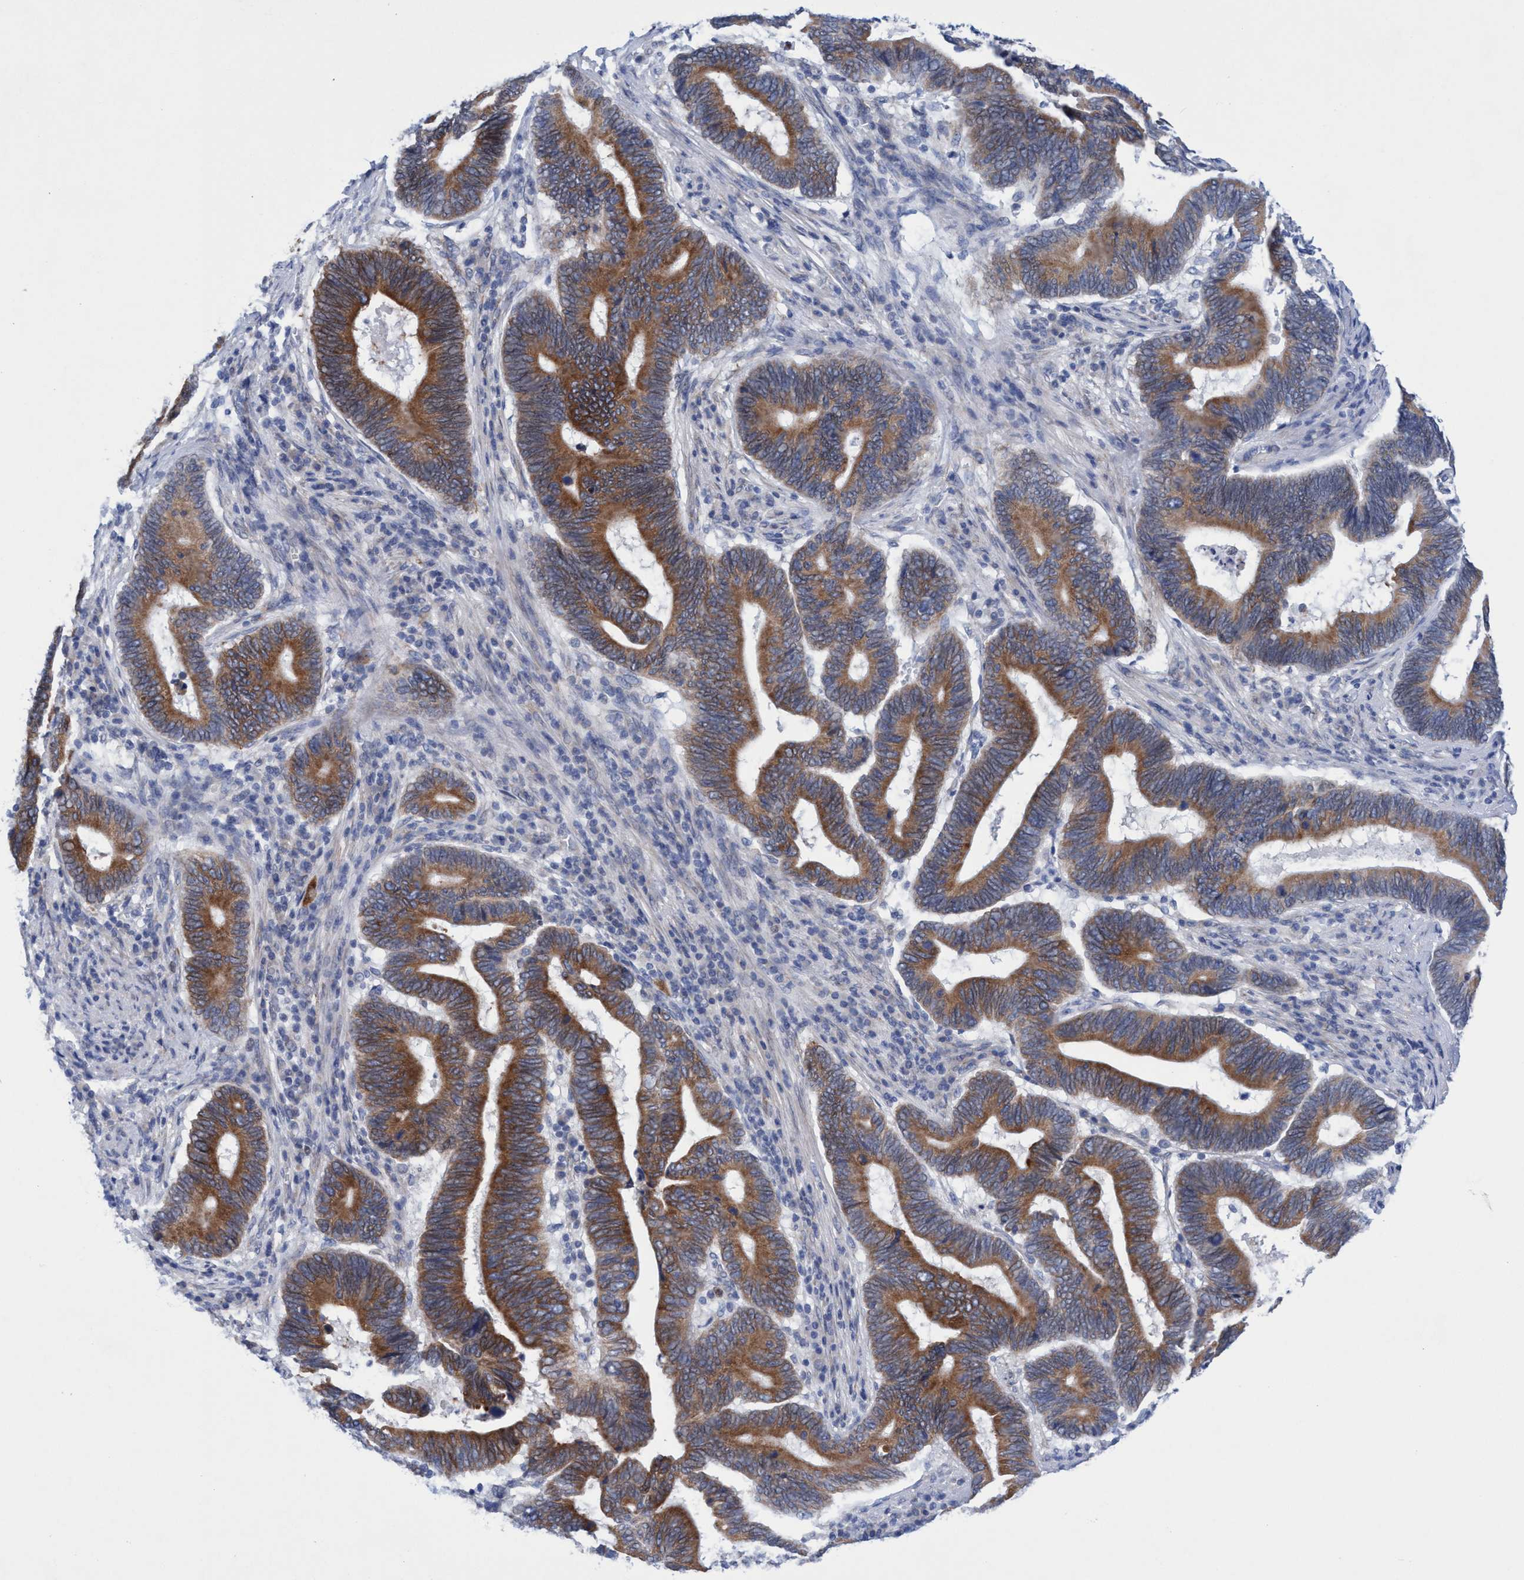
{"staining": {"intensity": "strong", "quantity": ">75%", "location": "cytoplasmic/membranous"}, "tissue": "pancreatic cancer", "cell_type": "Tumor cells", "image_type": "cancer", "snomed": [{"axis": "morphology", "description": "Adenocarcinoma, NOS"}, {"axis": "topography", "description": "Pancreas"}], "caption": "High-power microscopy captured an immunohistochemistry (IHC) photomicrograph of pancreatic adenocarcinoma, revealing strong cytoplasmic/membranous staining in about >75% of tumor cells.", "gene": "RSAD1", "patient": {"sex": "female", "age": 70}}